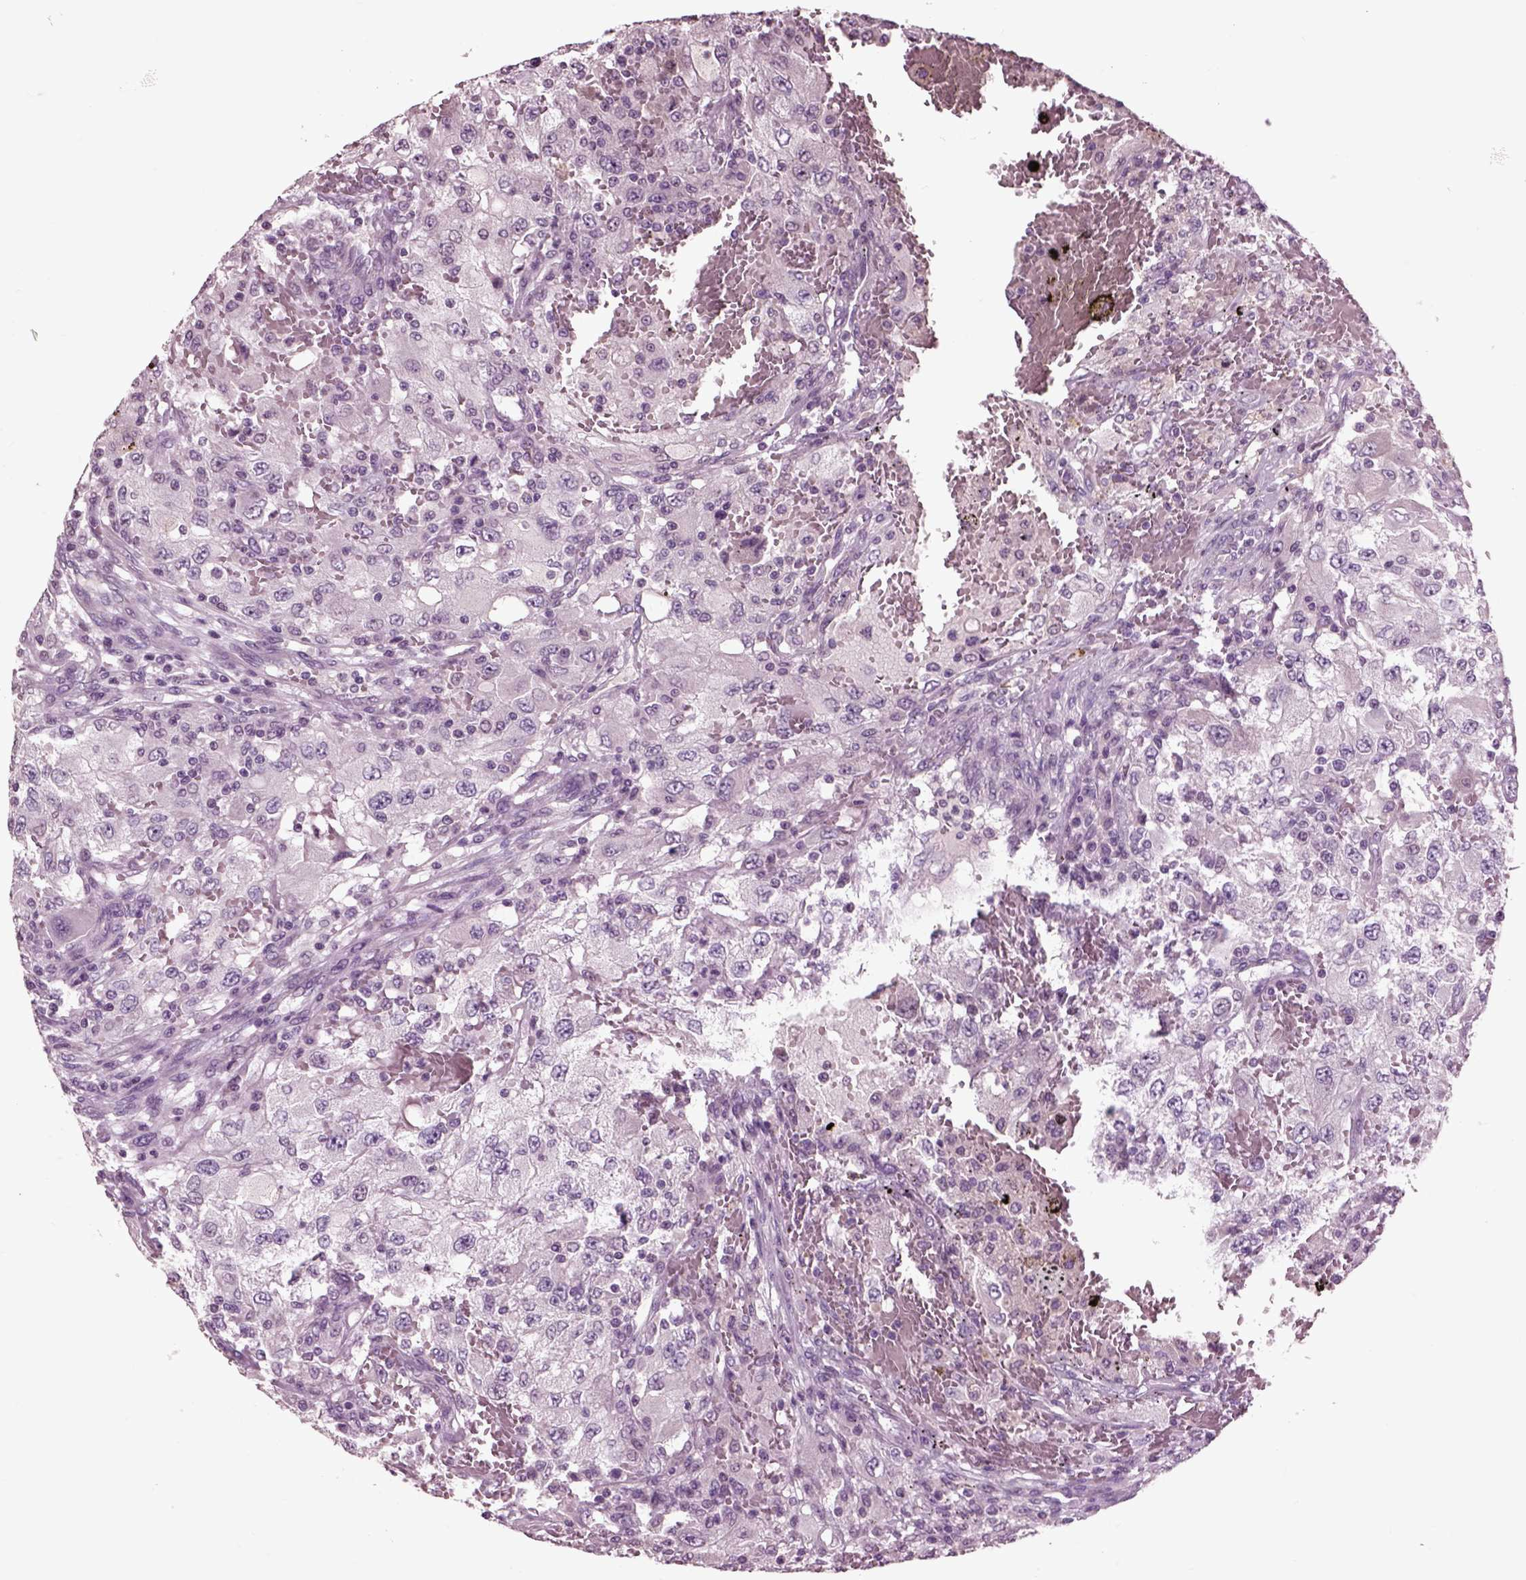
{"staining": {"intensity": "negative", "quantity": "none", "location": "none"}, "tissue": "renal cancer", "cell_type": "Tumor cells", "image_type": "cancer", "snomed": [{"axis": "morphology", "description": "Adenocarcinoma, NOS"}, {"axis": "topography", "description": "Kidney"}], "caption": "A photomicrograph of adenocarcinoma (renal) stained for a protein shows no brown staining in tumor cells. (DAB IHC with hematoxylin counter stain).", "gene": "CHGB", "patient": {"sex": "female", "age": 67}}